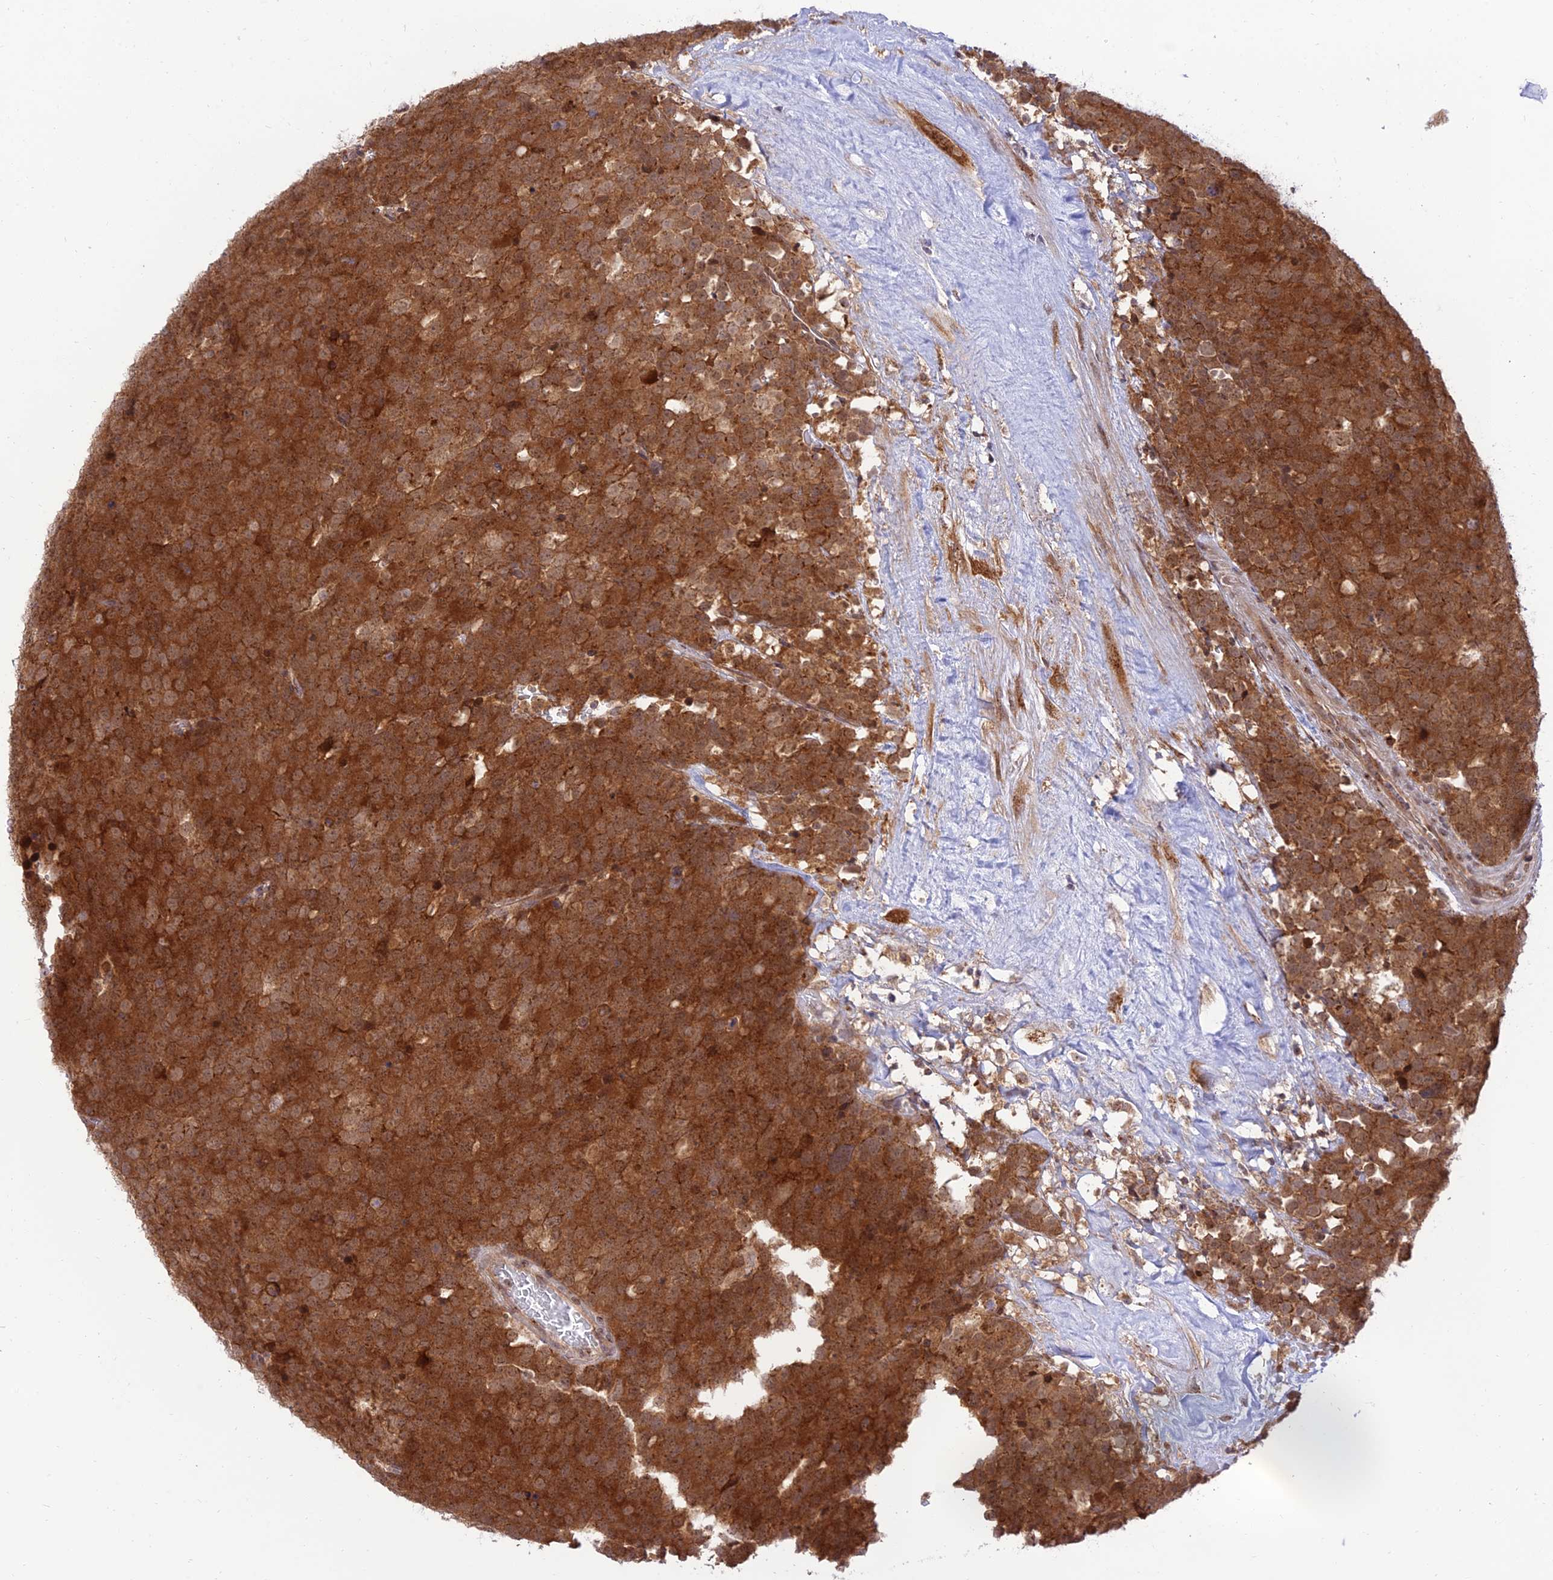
{"staining": {"intensity": "strong", "quantity": ">75%", "location": "cytoplasmic/membranous"}, "tissue": "testis cancer", "cell_type": "Tumor cells", "image_type": "cancer", "snomed": [{"axis": "morphology", "description": "Seminoma, NOS"}, {"axis": "topography", "description": "Testis"}], "caption": "High-power microscopy captured an IHC image of testis seminoma, revealing strong cytoplasmic/membranous expression in about >75% of tumor cells.", "gene": "GOLGA3", "patient": {"sex": "male", "age": 71}}